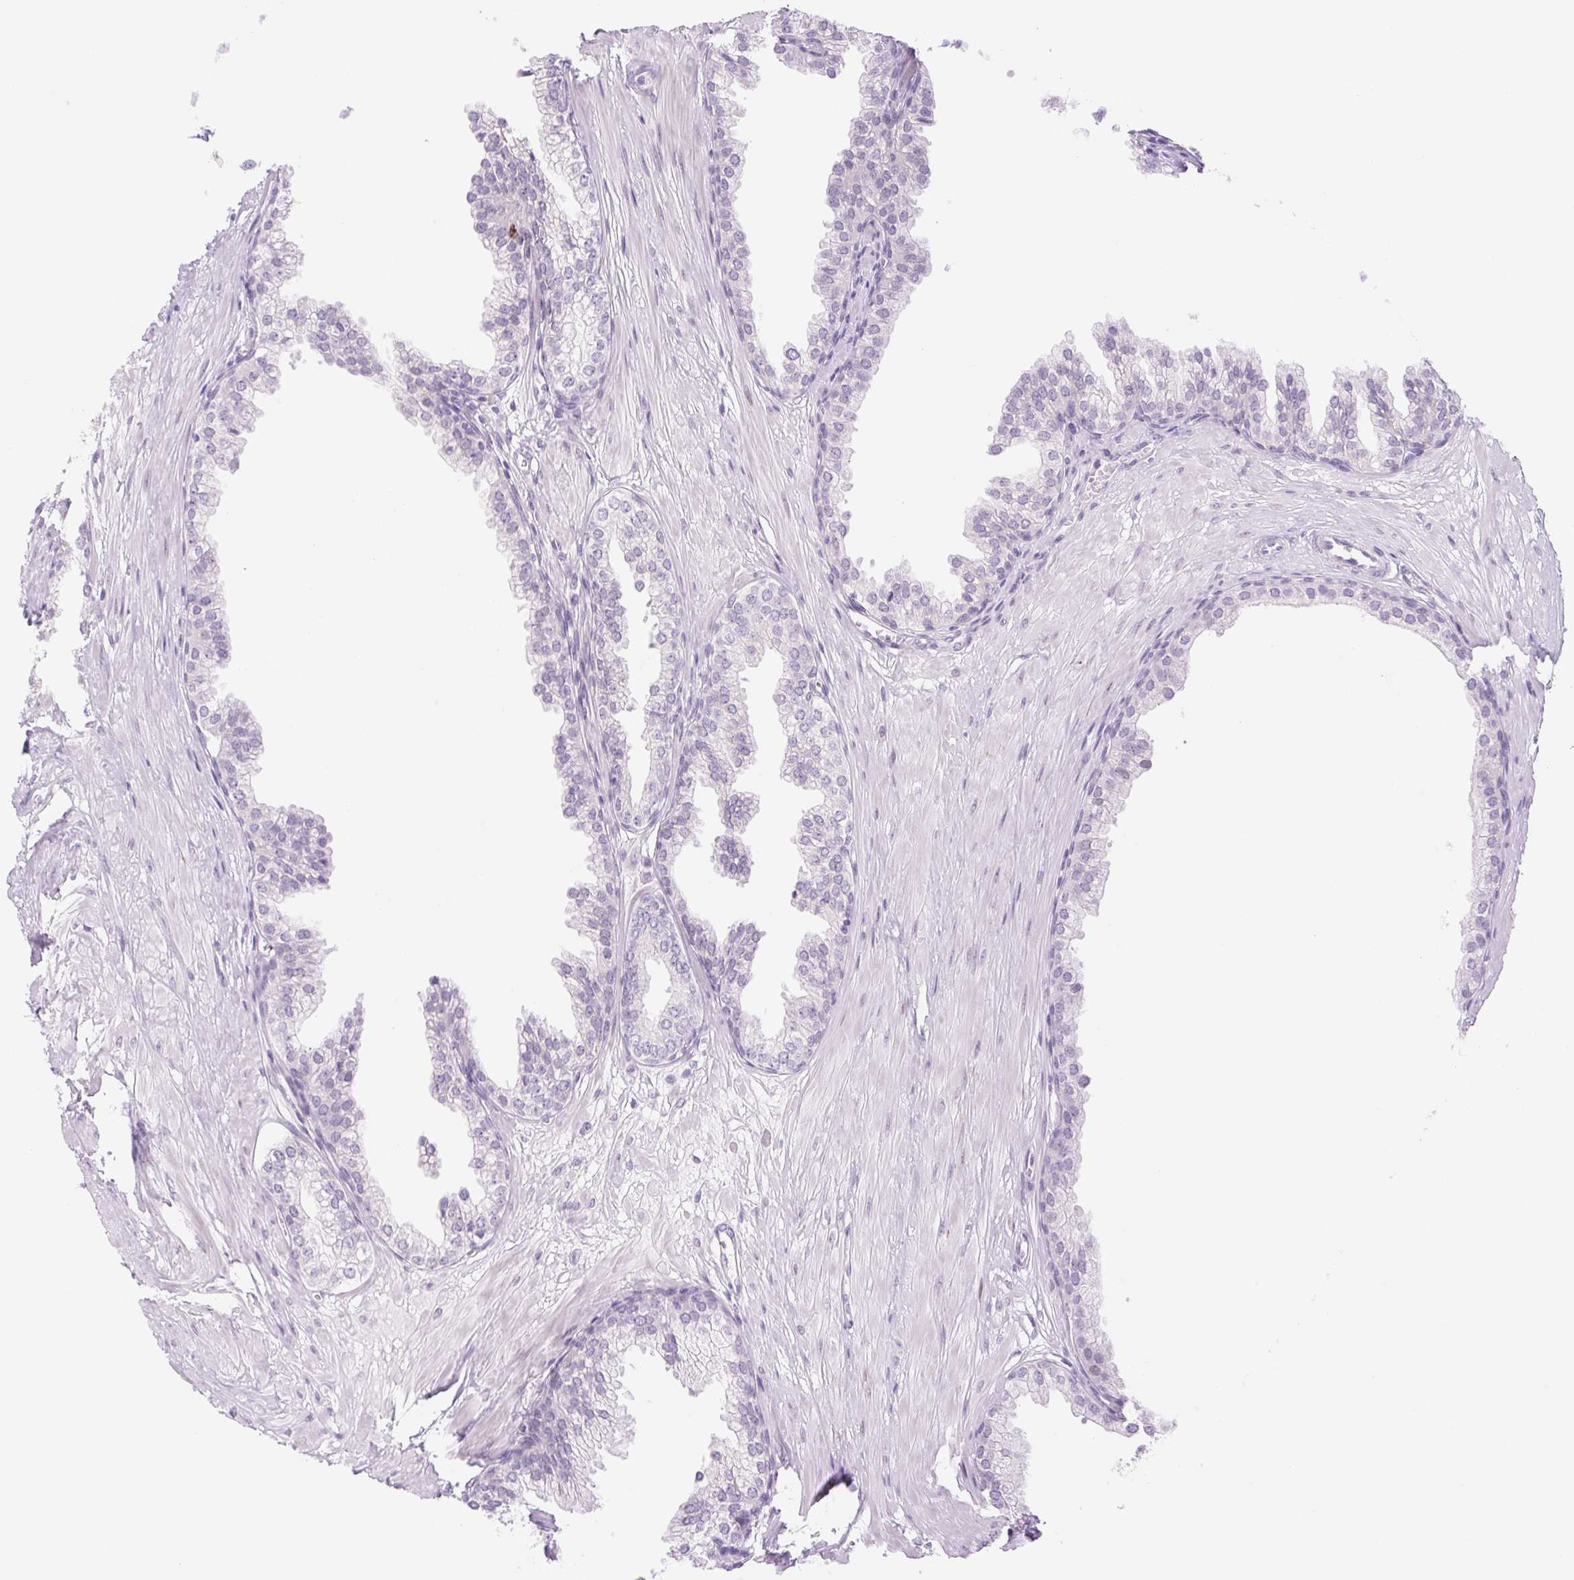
{"staining": {"intensity": "negative", "quantity": "none", "location": "none"}, "tissue": "prostate", "cell_type": "Glandular cells", "image_type": "normal", "snomed": [{"axis": "morphology", "description": "Normal tissue, NOS"}, {"axis": "topography", "description": "Prostate"}, {"axis": "topography", "description": "Peripheral nerve tissue"}], "caption": "This is an IHC image of normal prostate. There is no expression in glandular cells.", "gene": "SPRYD4", "patient": {"sex": "male", "age": 55}}